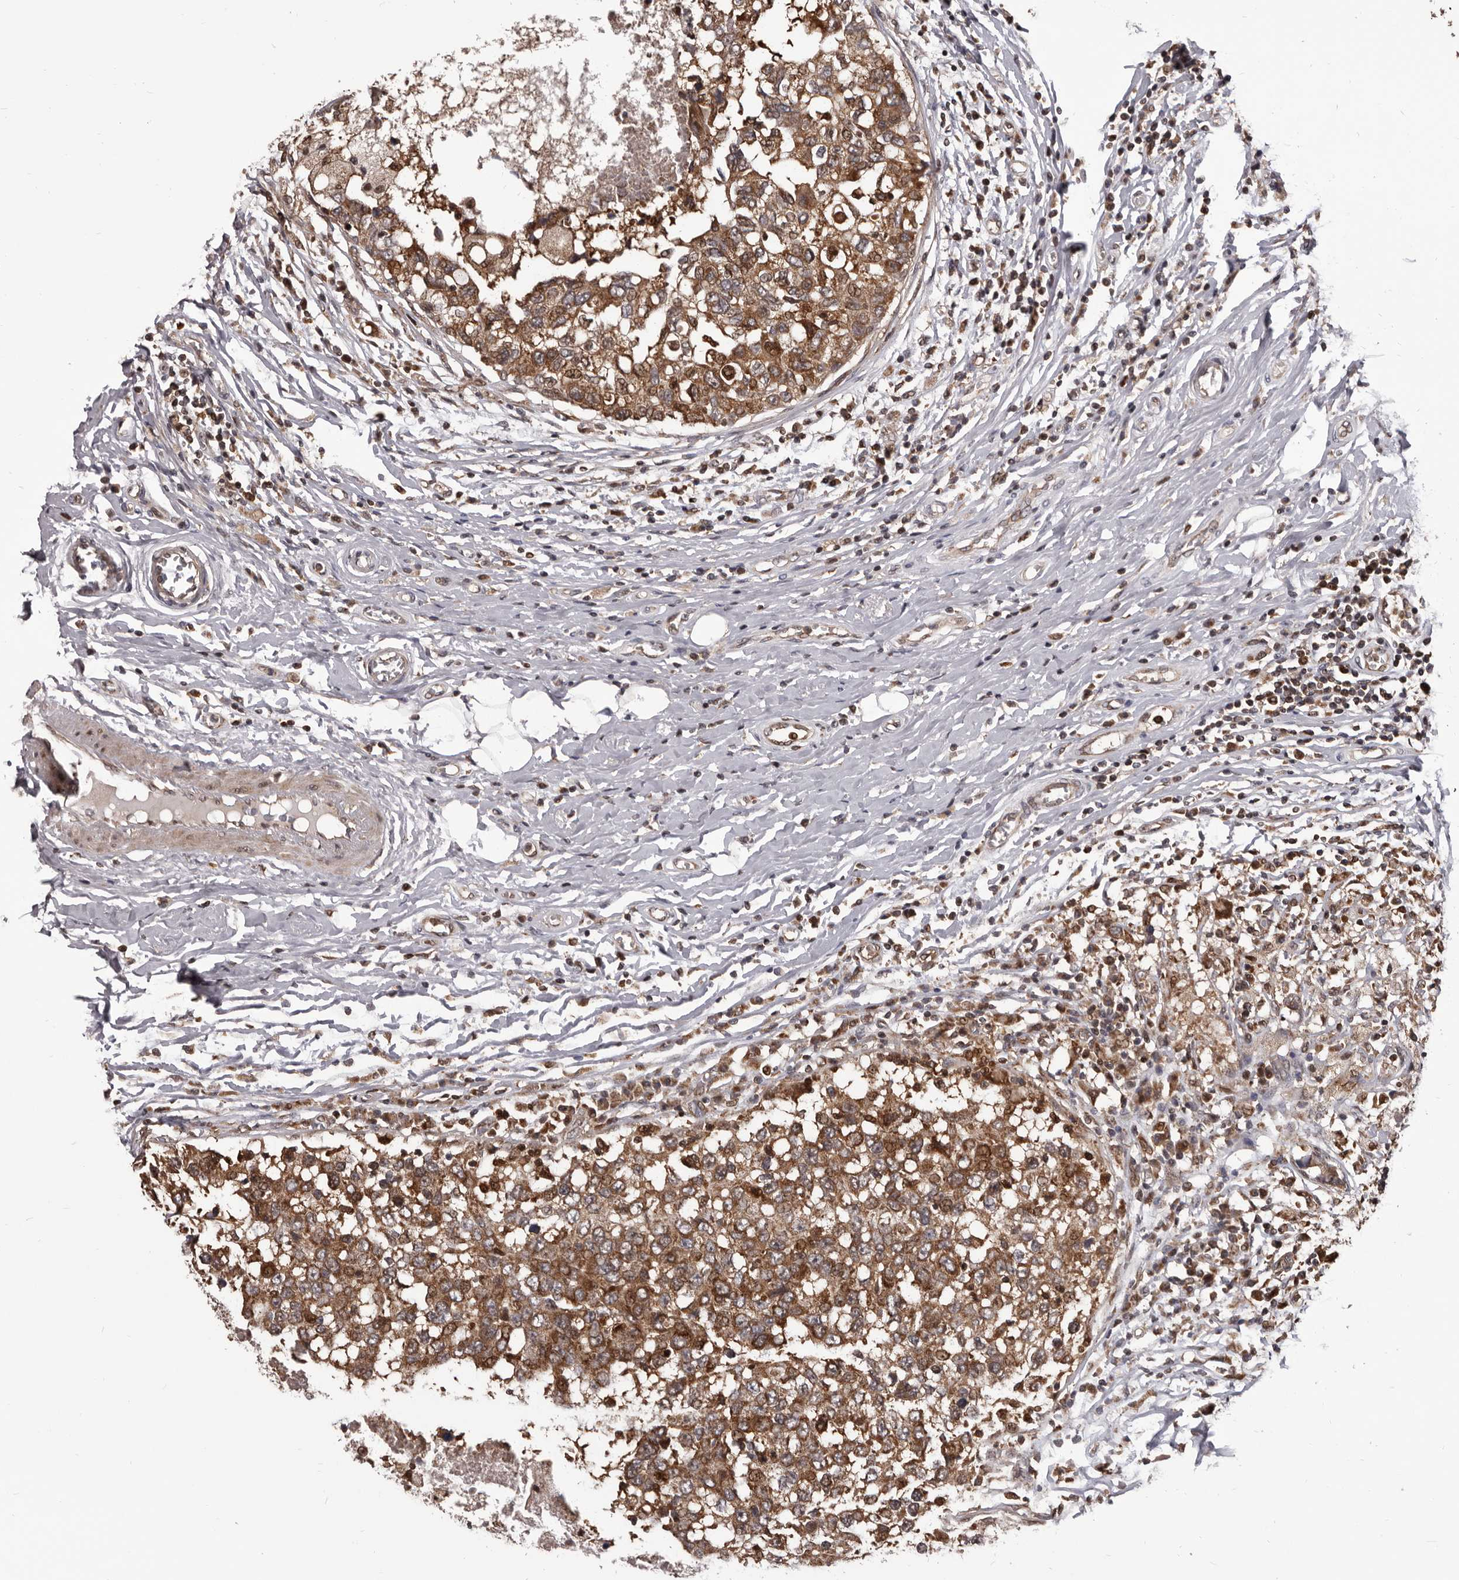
{"staining": {"intensity": "moderate", "quantity": ">75%", "location": "cytoplasmic/membranous"}, "tissue": "breast cancer", "cell_type": "Tumor cells", "image_type": "cancer", "snomed": [{"axis": "morphology", "description": "Duct carcinoma"}, {"axis": "topography", "description": "Breast"}], "caption": "Immunohistochemistry (IHC) micrograph of human breast cancer (intraductal carcinoma) stained for a protein (brown), which reveals medium levels of moderate cytoplasmic/membranous expression in approximately >75% of tumor cells.", "gene": "MAP3K14", "patient": {"sex": "female", "age": 27}}